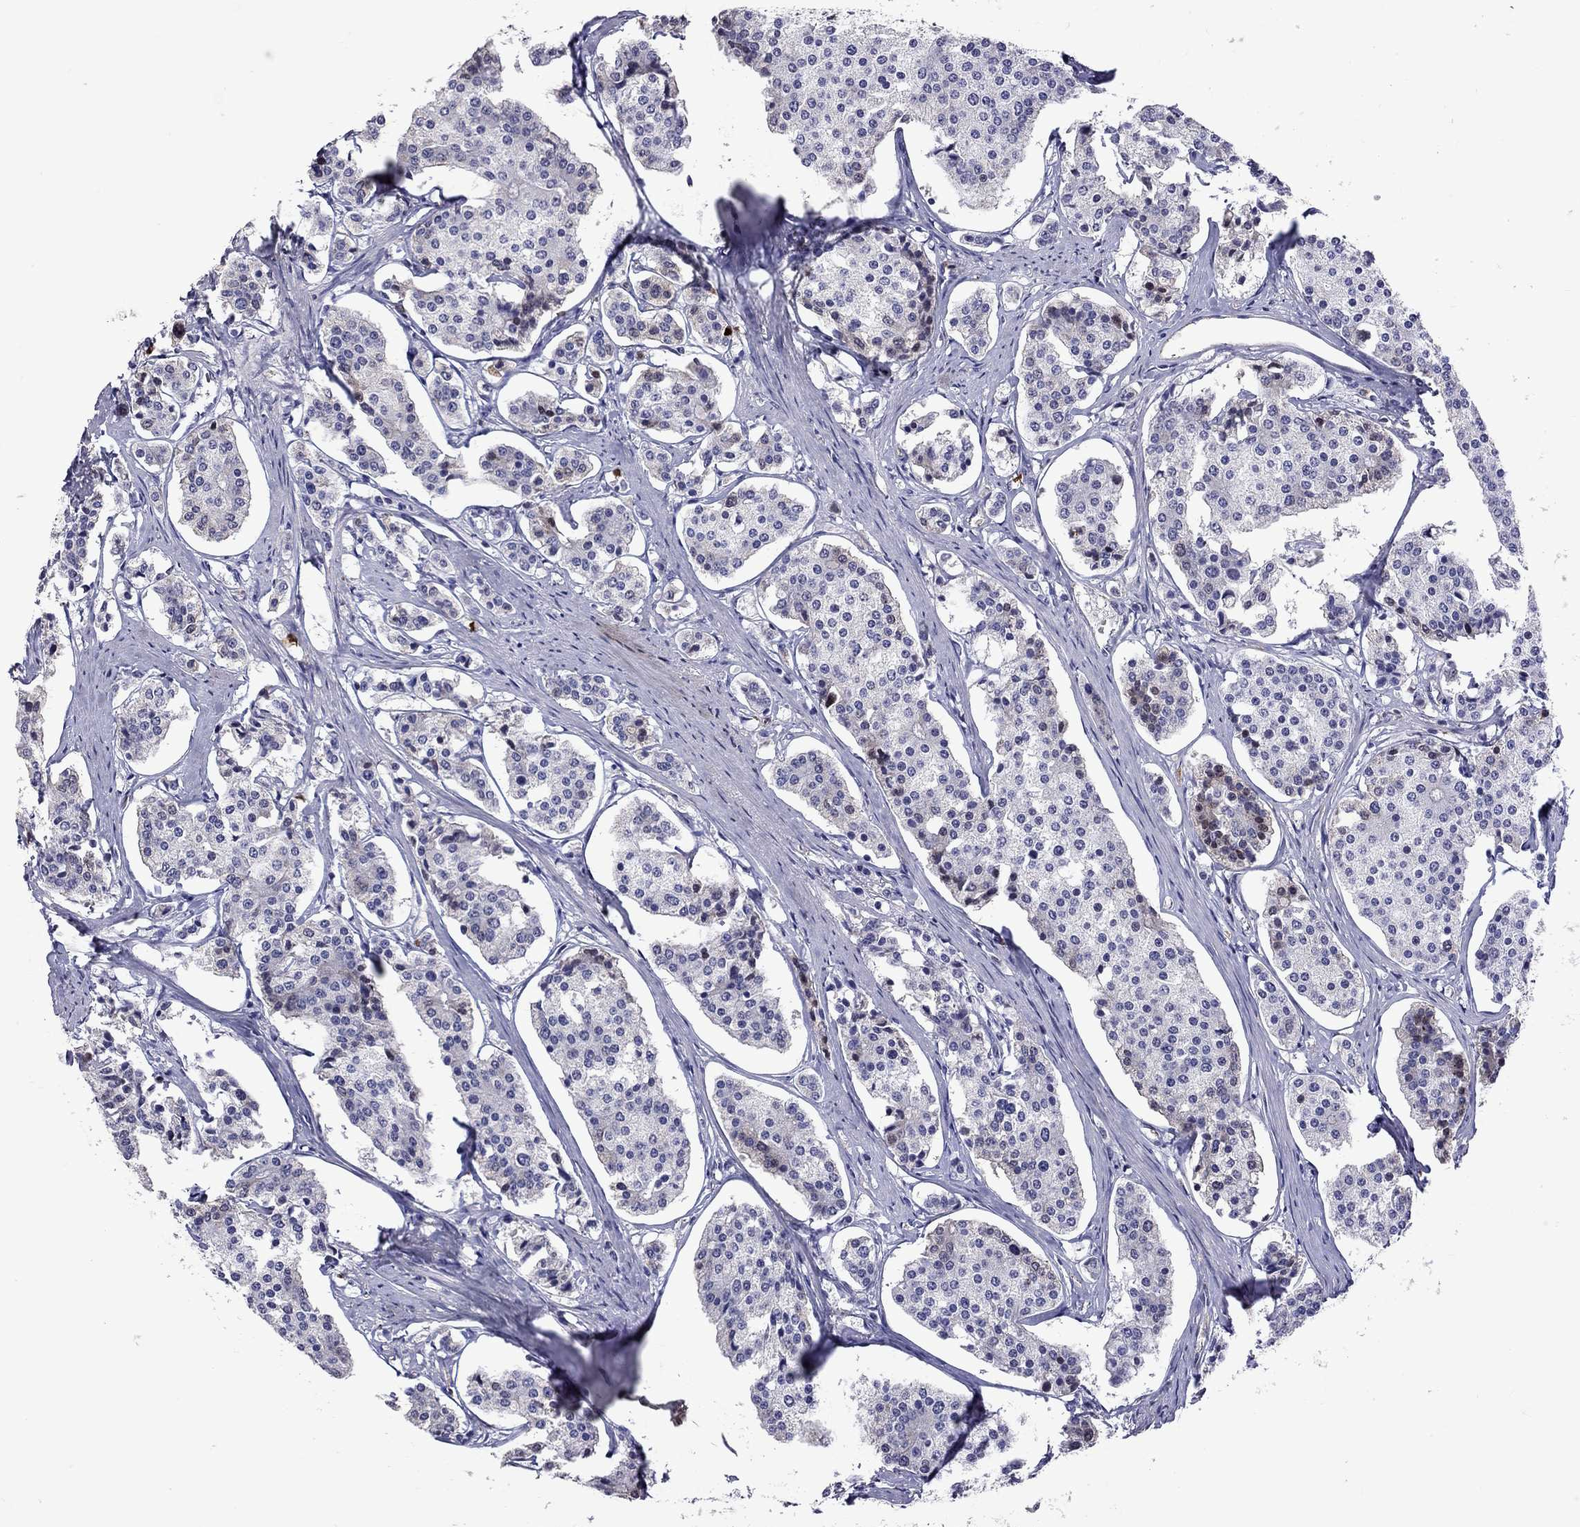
{"staining": {"intensity": "negative", "quantity": "none", "location": "none"}, "tissue": "carcinoid", "cell_type": "Tumor cells", "image_type": "cancer", "snomed": [{"axis": "morphology", "description": "Carcinoid, malignant, NOS"}, {"axis": "topography", "description": "Small intestine"}], "caption": "DAB immunohistochemical staining of human carcinoid reveals no significant positivity in tumor cells.", "gene": "SERPINA3", "patient": {"sex": "female", "age": 65}}